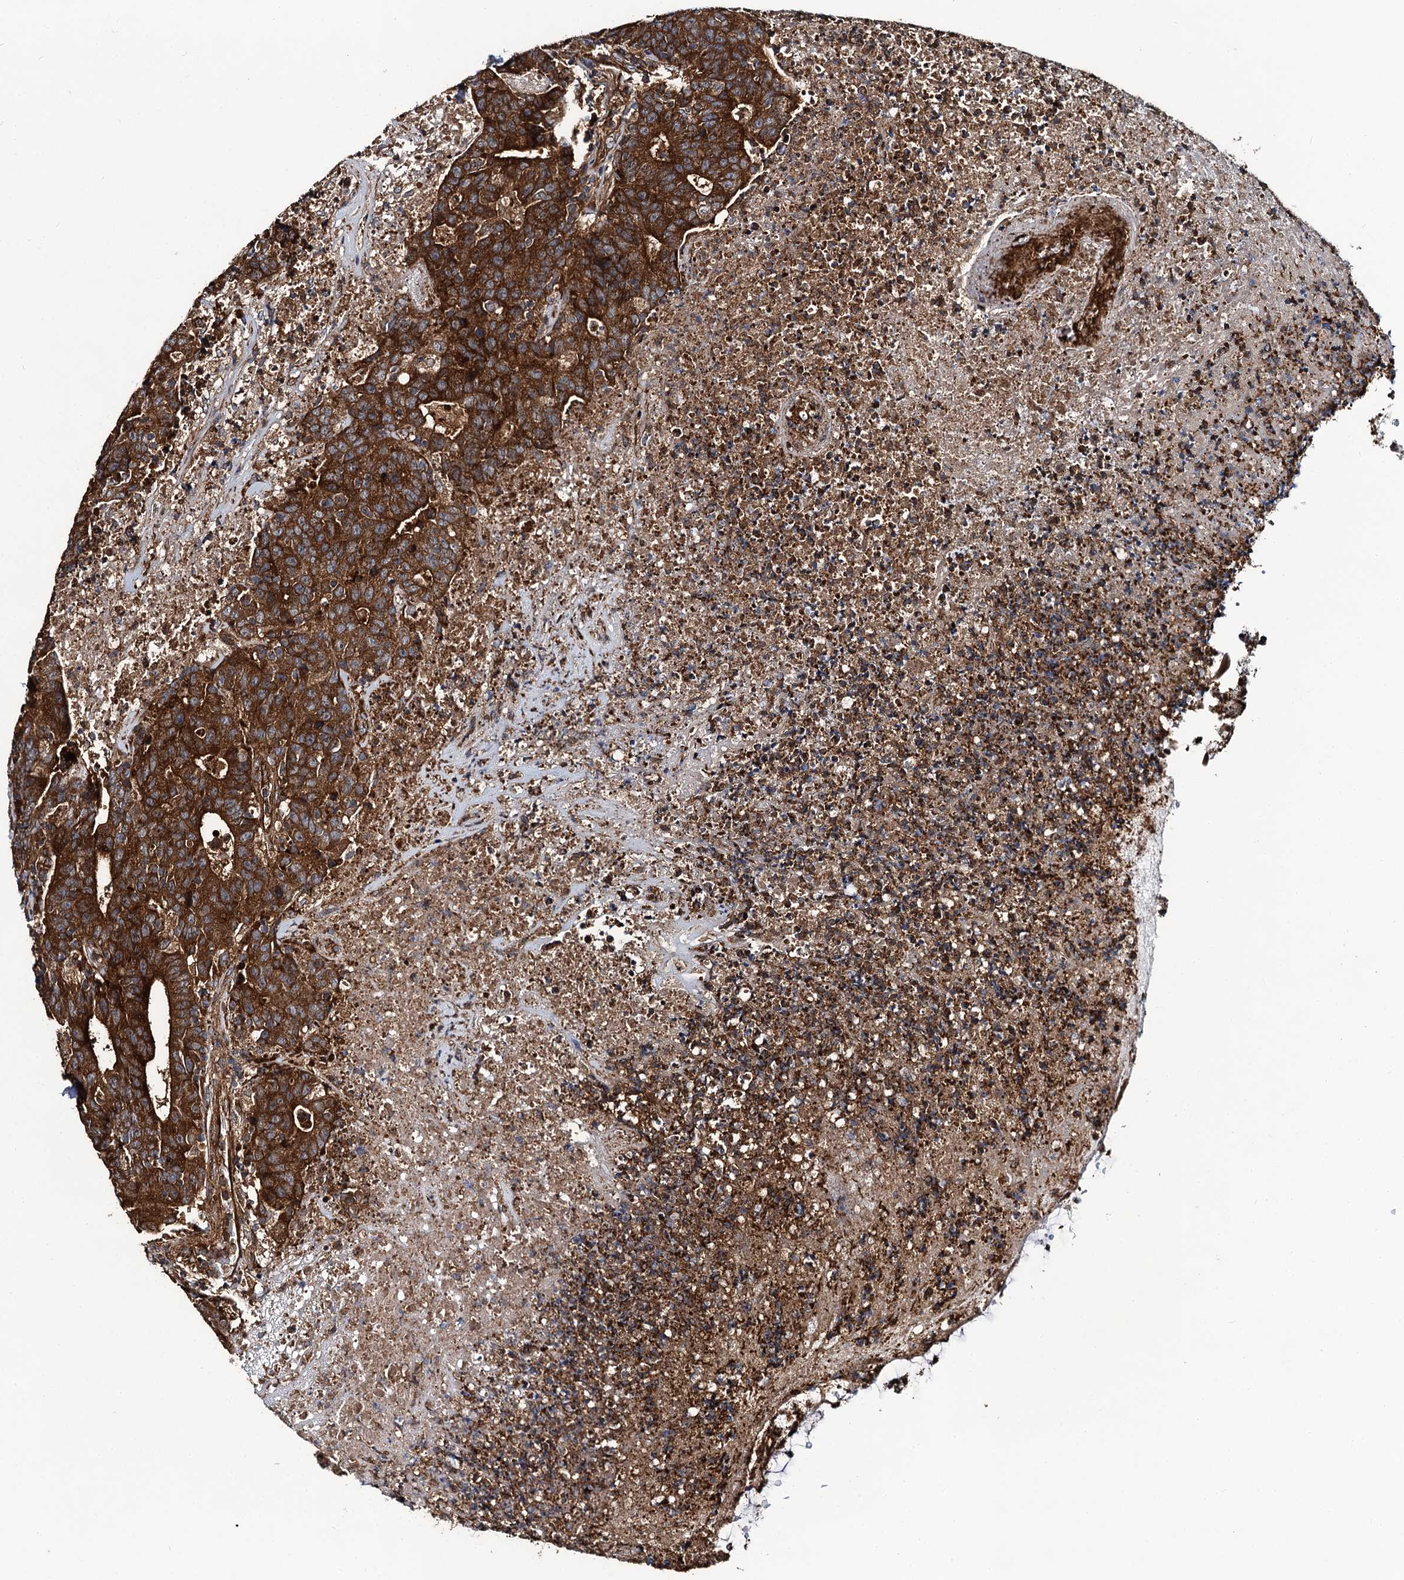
{"staining": {"intensity": "strong", "quantity": ">75%", "location": "cytoplasmic/membranous"}, "tissue": "colorectal cancer", "cell_type": "Tumor cells", "image_type": "cancer", "snomed": [{"axis": "morphology", "description": "Adenocarcinoma, NOS"}, {"axis": "topography", "description": "Colon"}], "caption": "IHC histopathology image of human colorectal cancer (adenocarcinoma) stained for a protein (brown), which reveals high levels of strong cytoplasmic/membranous positivity in about >75% of tumor cells.", "gene": "NEK1", "patient": {"sex": "female", "age": 75}}